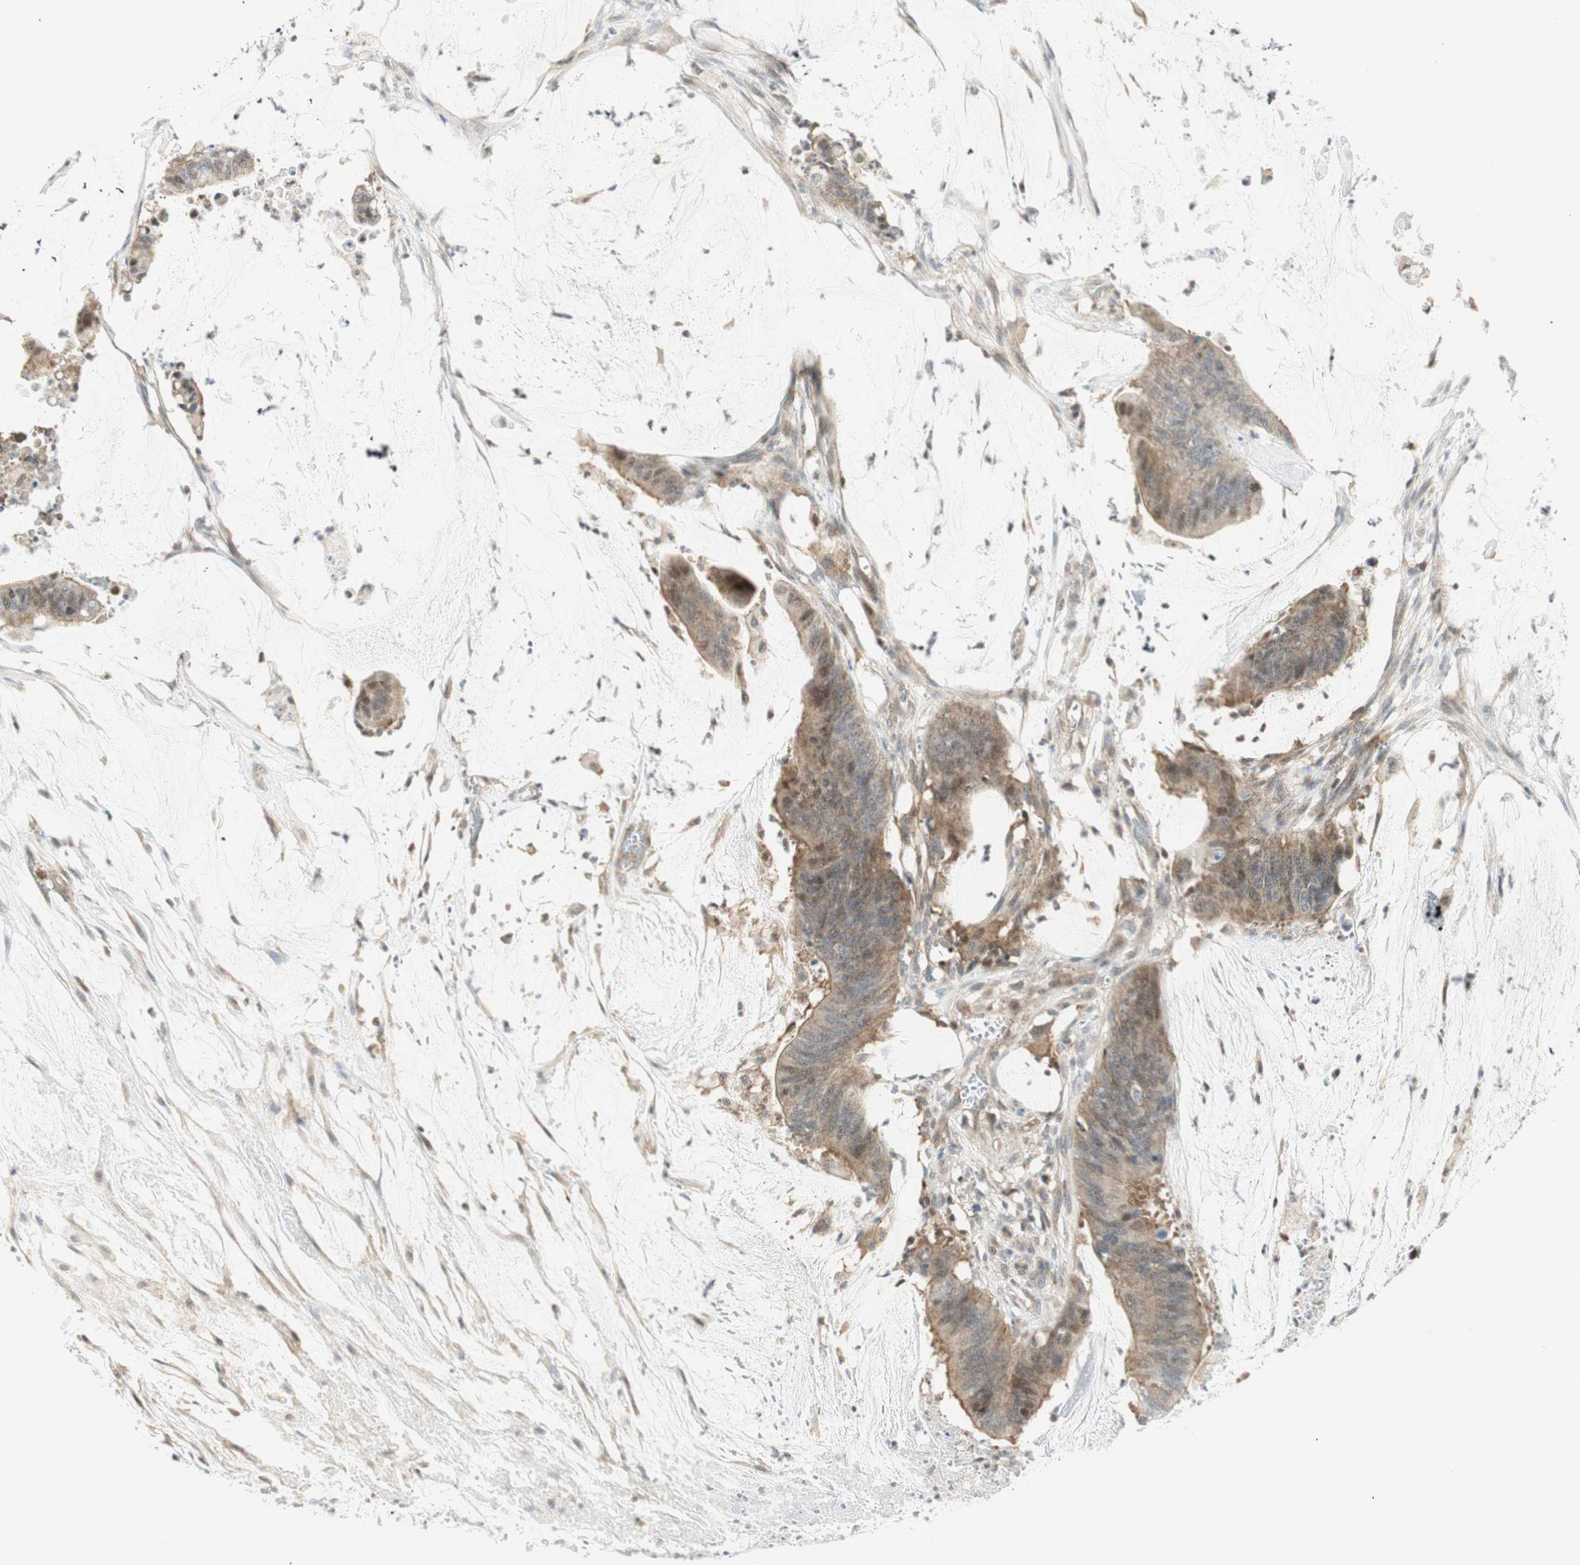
{"staining": {"intensity": "moderate", "quantity": "<25%", "location": "cytoplasmic/membranous,nuclear"}, "tissue": "colorectal cancer", "cell_type": "Tumor cells", "image_type": "cancer", "snomed": [{"axis": "morphology", "description": "Adenocarcinoma, NOS"}, {"axis": "topography", "description": "Rectum"}], "caption": "Protein positivity by immunohistochemistry (IHC) demonstrates moderate cytoplasmic/membranous and nuclear staining in approximately <25% of tumor cells in colorectal adenocarcinoma.", "gene": "PPP1CA", "patient": {"sex": "female", "age": 66}}